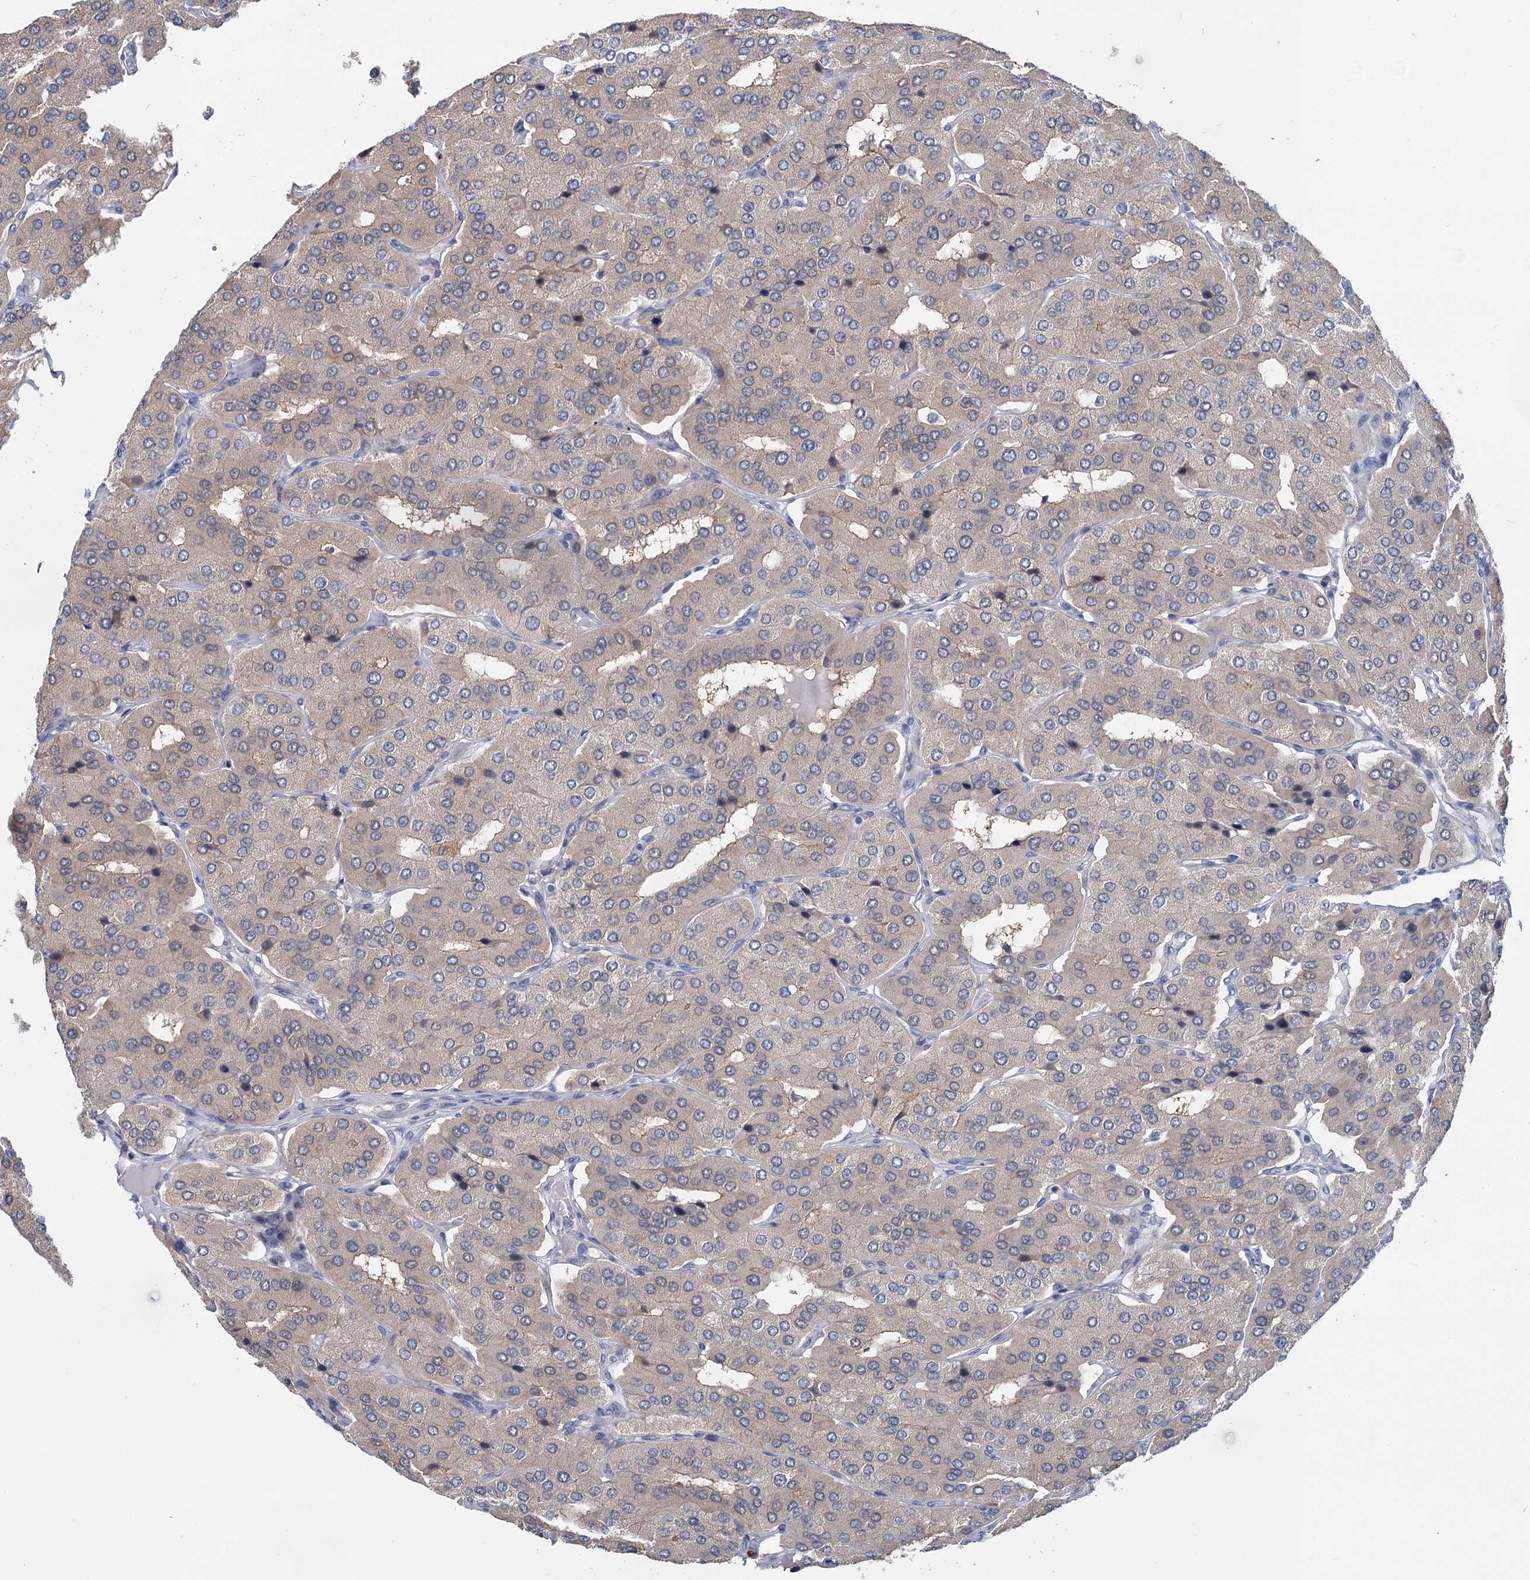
{"staining": {"intensity": "negative", "quantity": "none", "location": "none"}, "tissue": "parathyroid gland", "cell_type": "Glandular cells", "image_type": "normal", "snomed": [{"axis": "morphology", "description": "Normal tissue, NOS"}, {"axis": "morphology", "description": "Adenoma, NOS"}, {"axis": "topography", "description": "Parathyroid gland"}], "caption": "Image shows no protein positivity in glandular cells of unremarkable parathyroid gland.", "gene": "ANKRD42", "patient": {"sex": "female", "age": 86}}